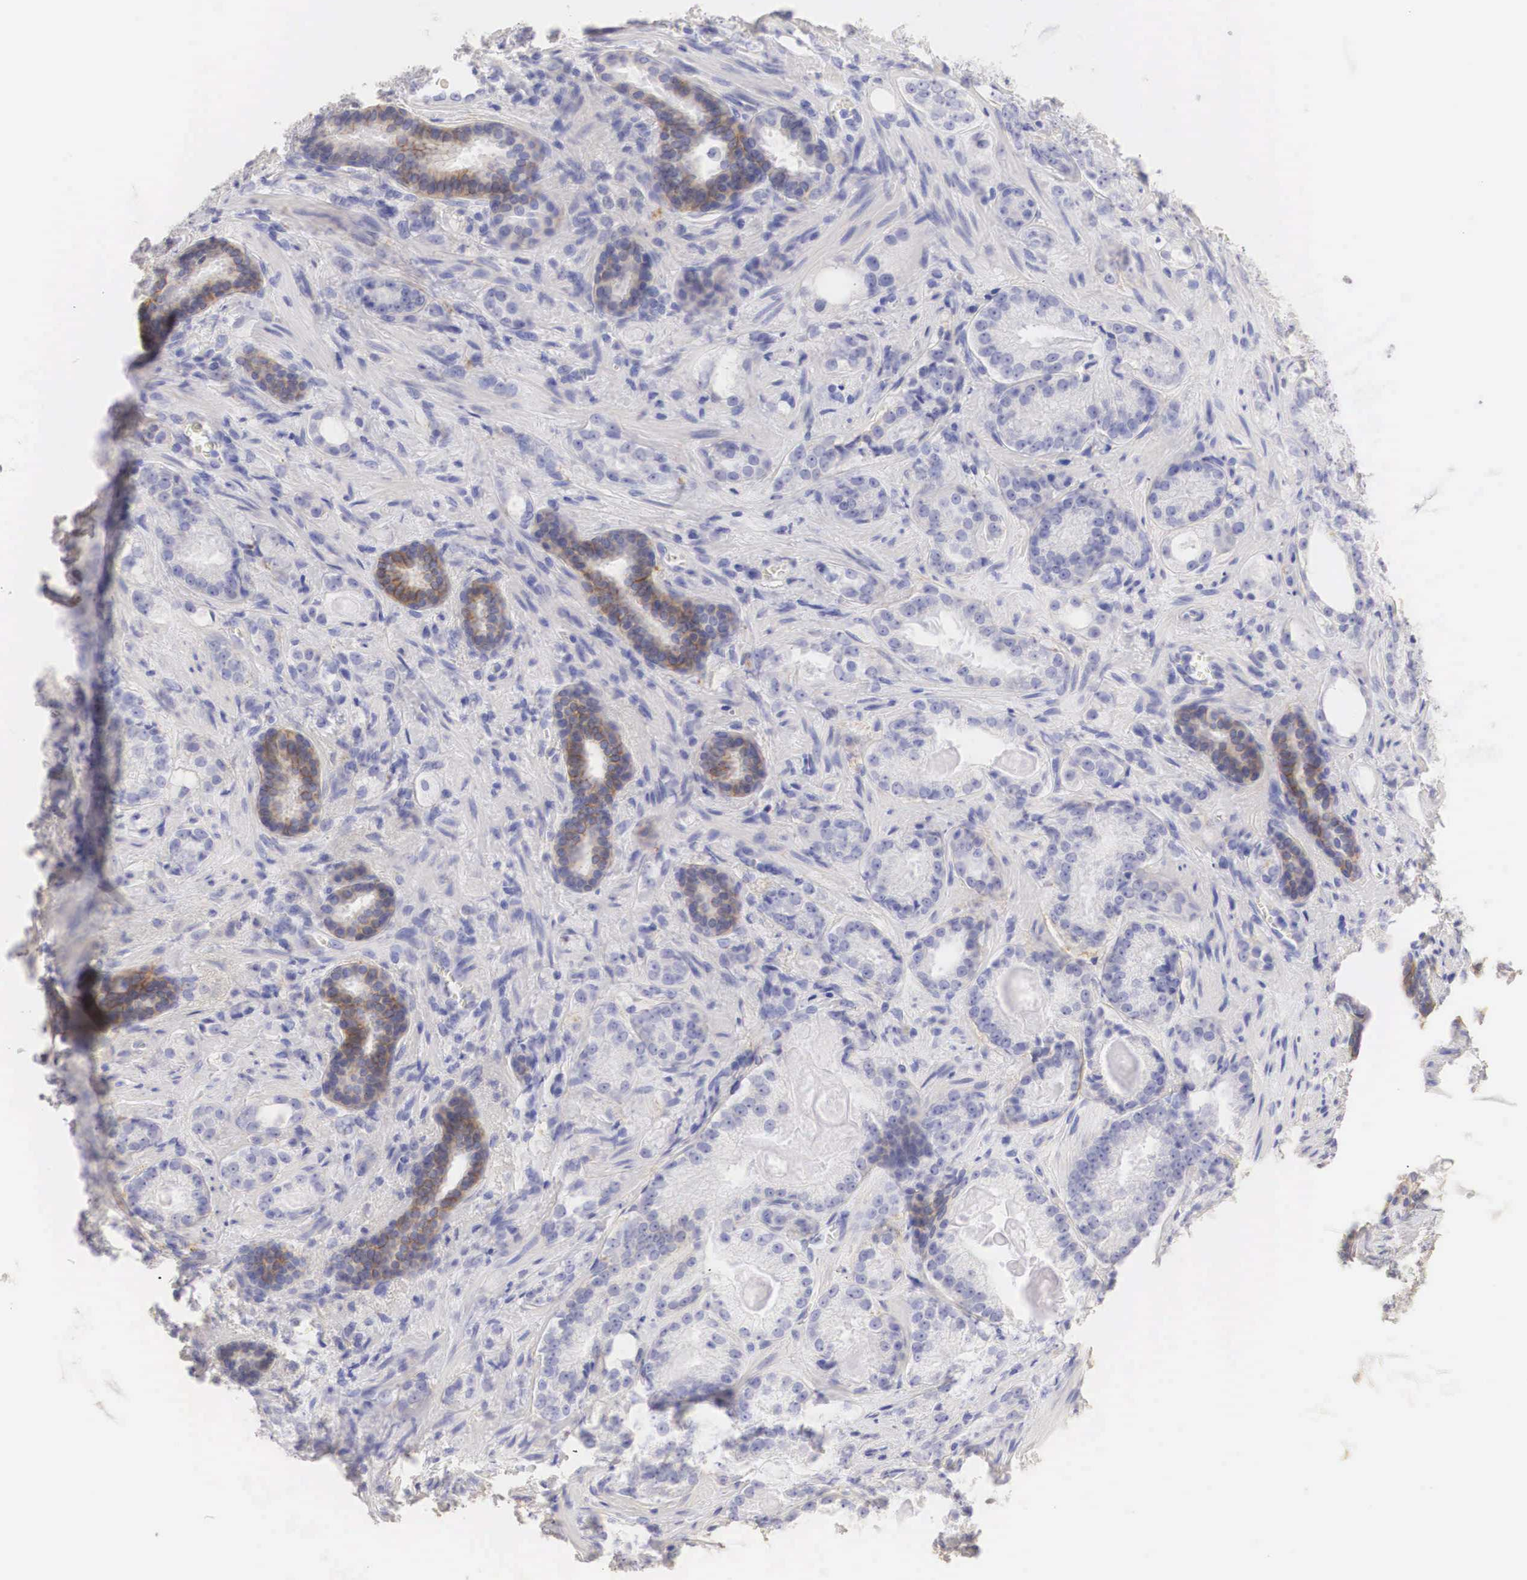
{"staining": {"intensity": "negative", "quantity": "none", "location": "none"}, "tissue": "prostate cancer", "cell_type": "Tumor cells", "image_type": "cancer", "snomed": [{"axis": "morphology", "description": "Adenocarcinoma, Medium grade"}, {"axis": "topography", "description": "Prostate"}], "caption": "Prostate cancer (adenocarcinoma (medium-grade)) was stained to show a protein in brown. There is no significant staining in tumor cells.", "gene": "ERBB2", "patient": {"sex": "male", "age": 68}}